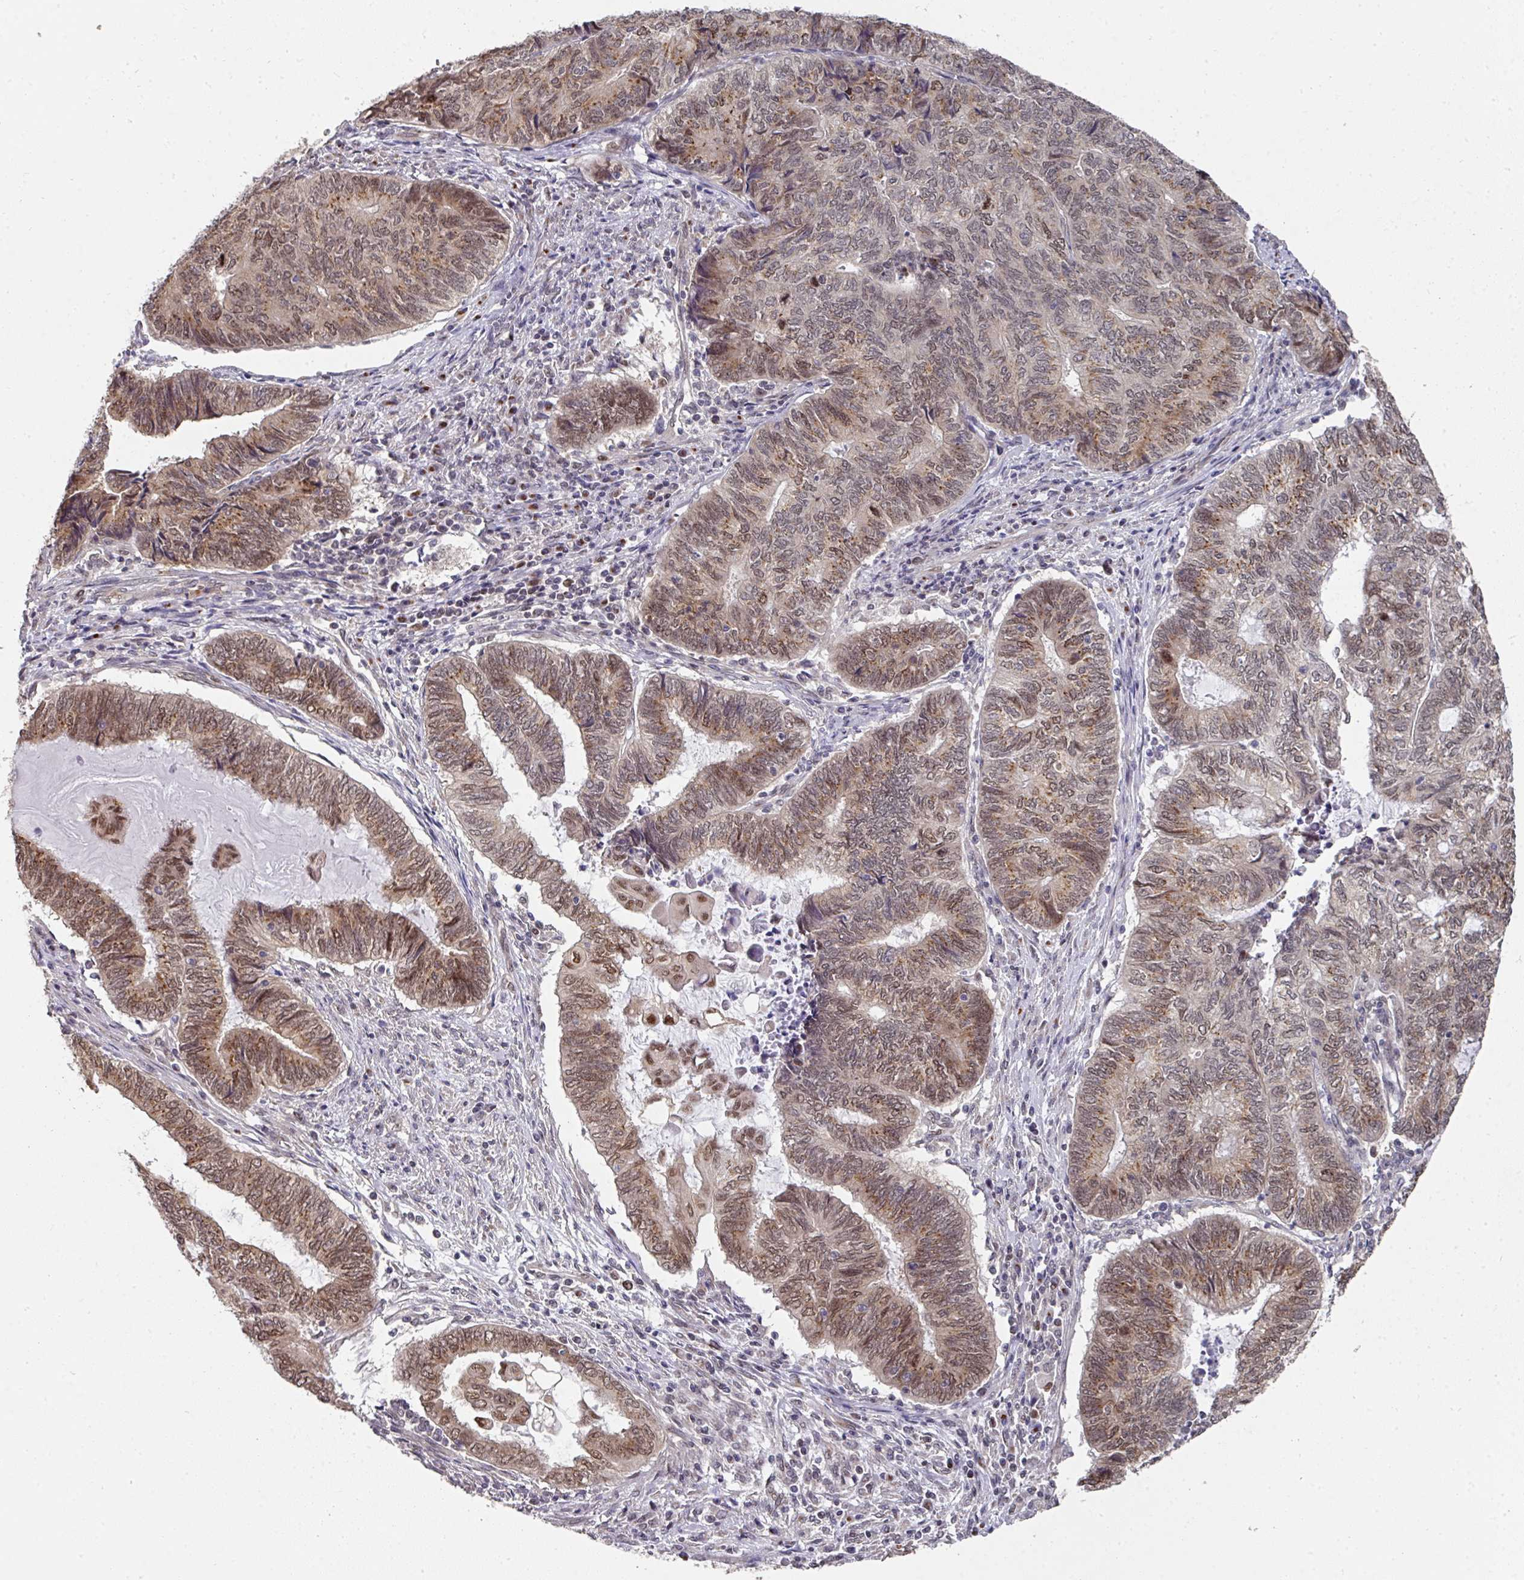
{"staining": {"intensity": "moderate", "quantity": "25%-75%", "location": "cytoplasmic/membranous,nuclear"}, "tissue": "endometrial cancer", "cell_type": "Tumor cells", "image_type": "cancer", "snomed": [{"axis": "morphology", "description": "Adenocarcinoma, NOS"}, {"axis": "topography", "description": "Uterus"}, {"axis": "topography", "description": "Endometrium"}], "caption": "Endometrial cancer stained with DAB immunohistochemistry (IHC) reveals medium levels of moderate cytoplasmic/membranous and nuclear positivity in about 25%-75% of tumor cells. (Stains: DAB in brown, nuclei in blue, Microscopy: brightfield microscopy at high magnification).", "gene": "C18orf25", "patient": {"sex": "female", "age": 70}}